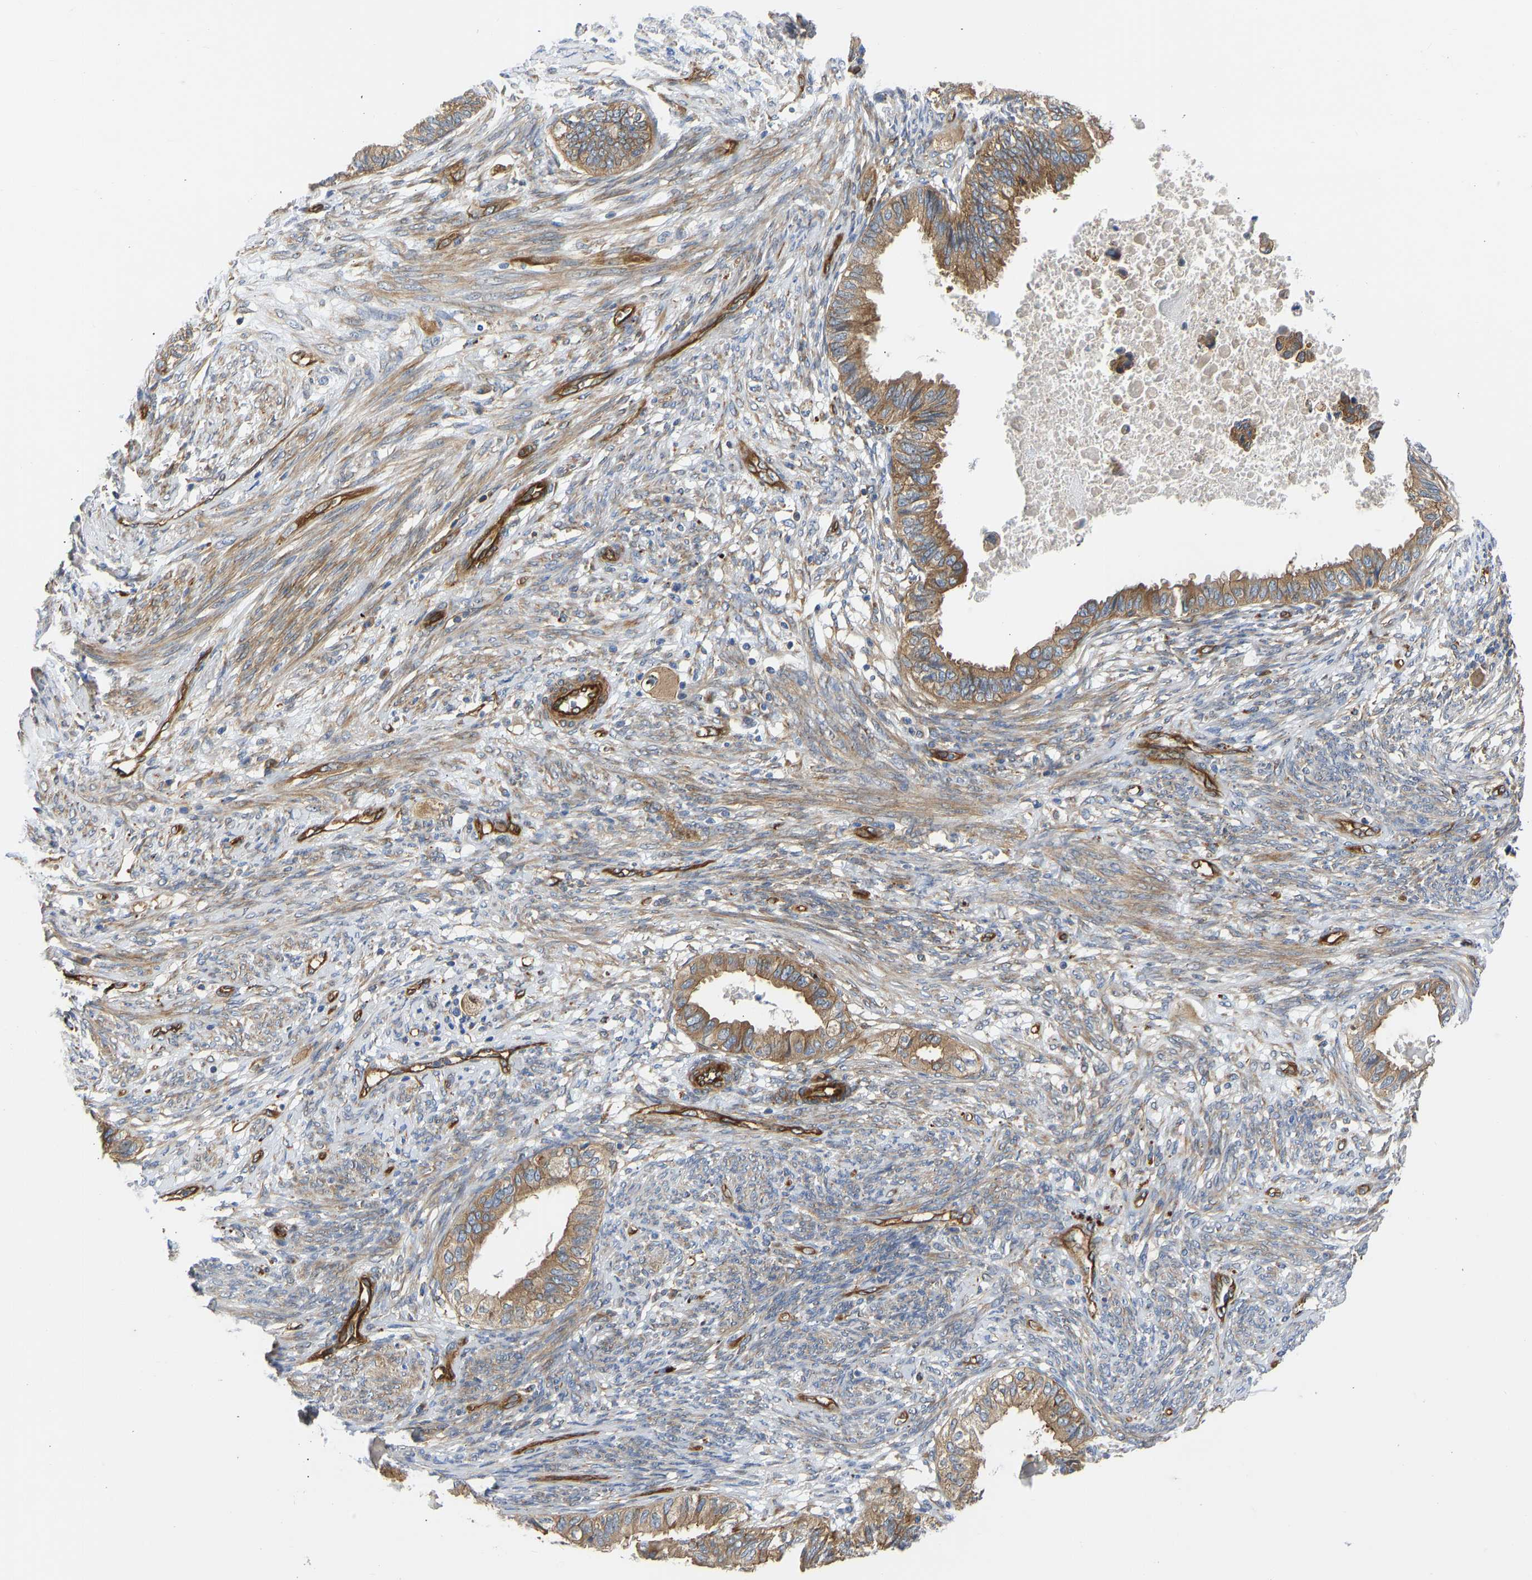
{"staining": {"intensity": "moderate", "quantity": ">75%", "location": "cytoplasmic/membranous"}, "tissue": "cervical cancer", "cell_type": "Tumor cells", "image_type": "cancer", "snomed": [{"axis": "morphology", "description": "Normal tissue, NOS"}, {"axis": "morphology", "description": "Adenocarcinoma, NOS"}, {"axis": "topography", "description": "Cervix"}, {"axis": "topography", "description": "Endometrium"}], "caption": "IHC of human cervical cancer (adenocarcinoma) demonstrates medium levels of moderate cytoplasmic/membranous positivity in about >75% of tumor cells.", "gene": "MYO1C", "patient": {"sex": "female", "age": 86}}